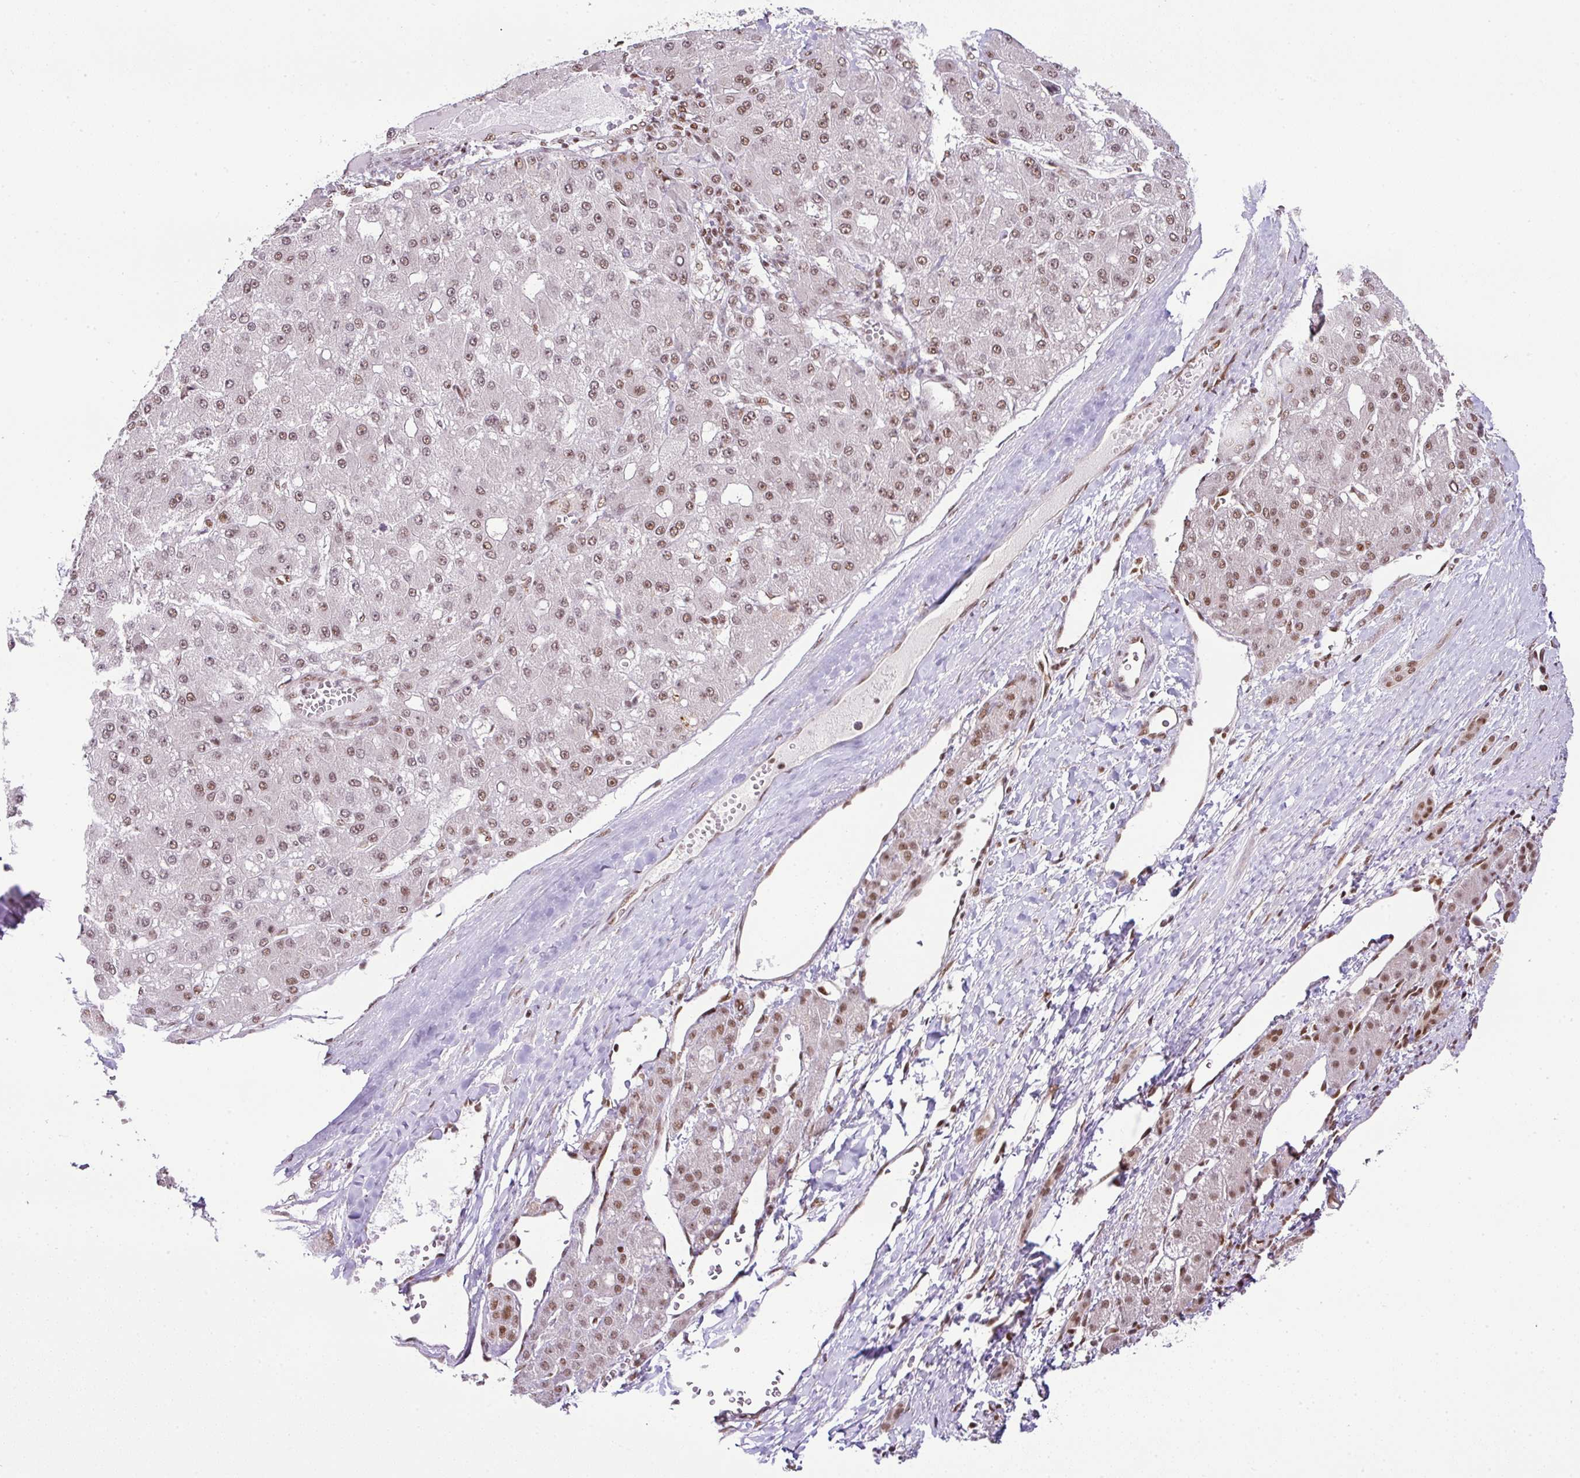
{"staining": {"intensity": "moderate", "quantity": ">75%", "location": "nuclear"}, "tissue": "liver cancer", "cell_type": "Tumor cells", "image_type": "cancer", "snomed": [{"axis": "morphology", "description": "Carcinoma, Hepatocellular, NOS"}, {"axis": "topography", "description": "Liver"}], "caption": "Immunohistochemical staining of liver cancer (hepatocellular carcinoma) displays medium levels of moderate nuclear staining in approximately >75% of tumor cells. The staining is performed using DAB brown chromogen to label protein expression. The nuclei are counter-stained blue using hematoxylin.", "gene": "PGAP4", "patient": {"sex": "male", "age": 67}}